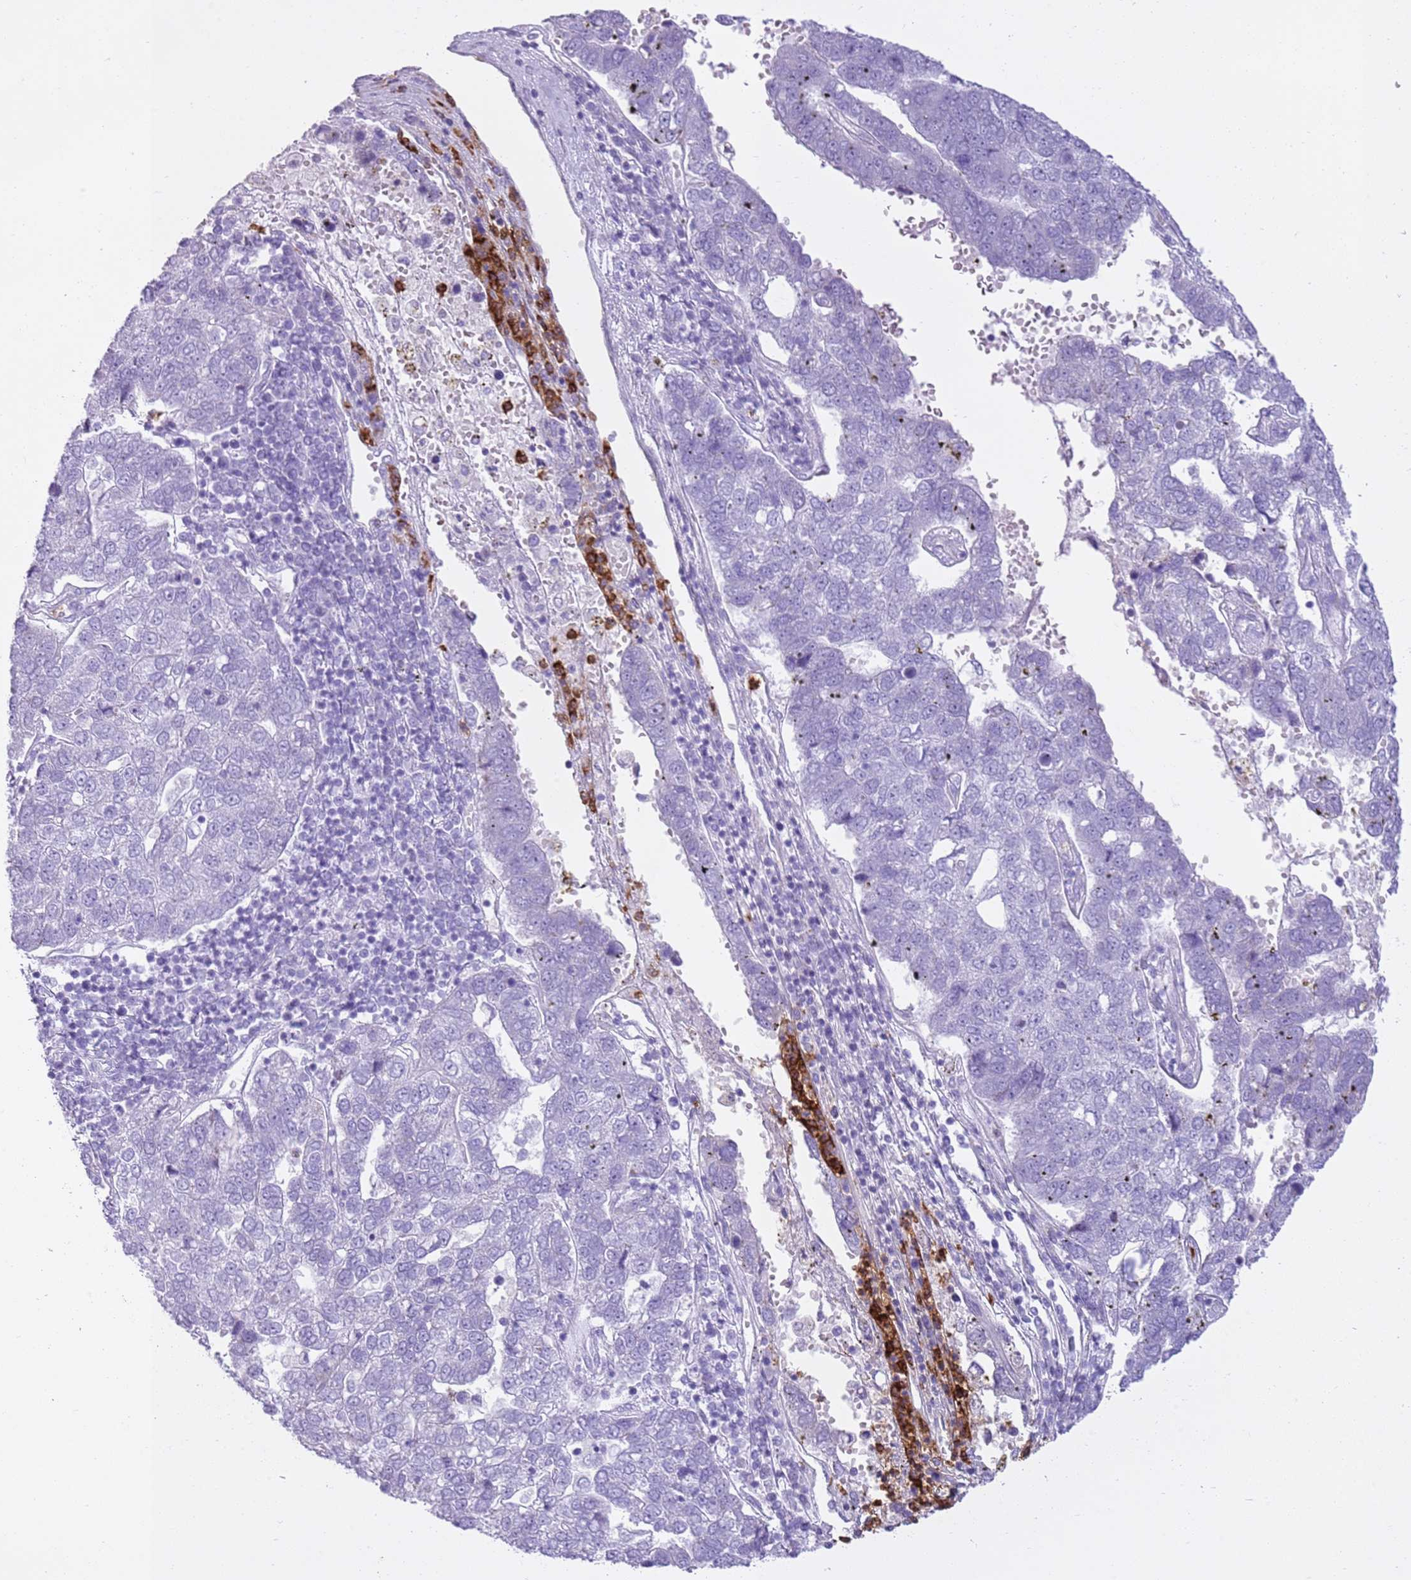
{"staining": {"intensity": "negative", "quantity": "none", "location": "none"}, "tissue": "pancreatic cancer", "cell_type": "Tumor cells", "image_type": "cancer", "snomed": [{"axis": "morphology", "description": "Adenocarcinoma, NOS"}, {"axis": "topography", "description": "Pancreas"}], "caption": "This is an immunohistochemistry (IHC) histopathology image of human pancreatic adenocarcinoma. There is no staining in tumor cells.", "gene": "CD177", "patient": {"sex": "female", "age": 61}}